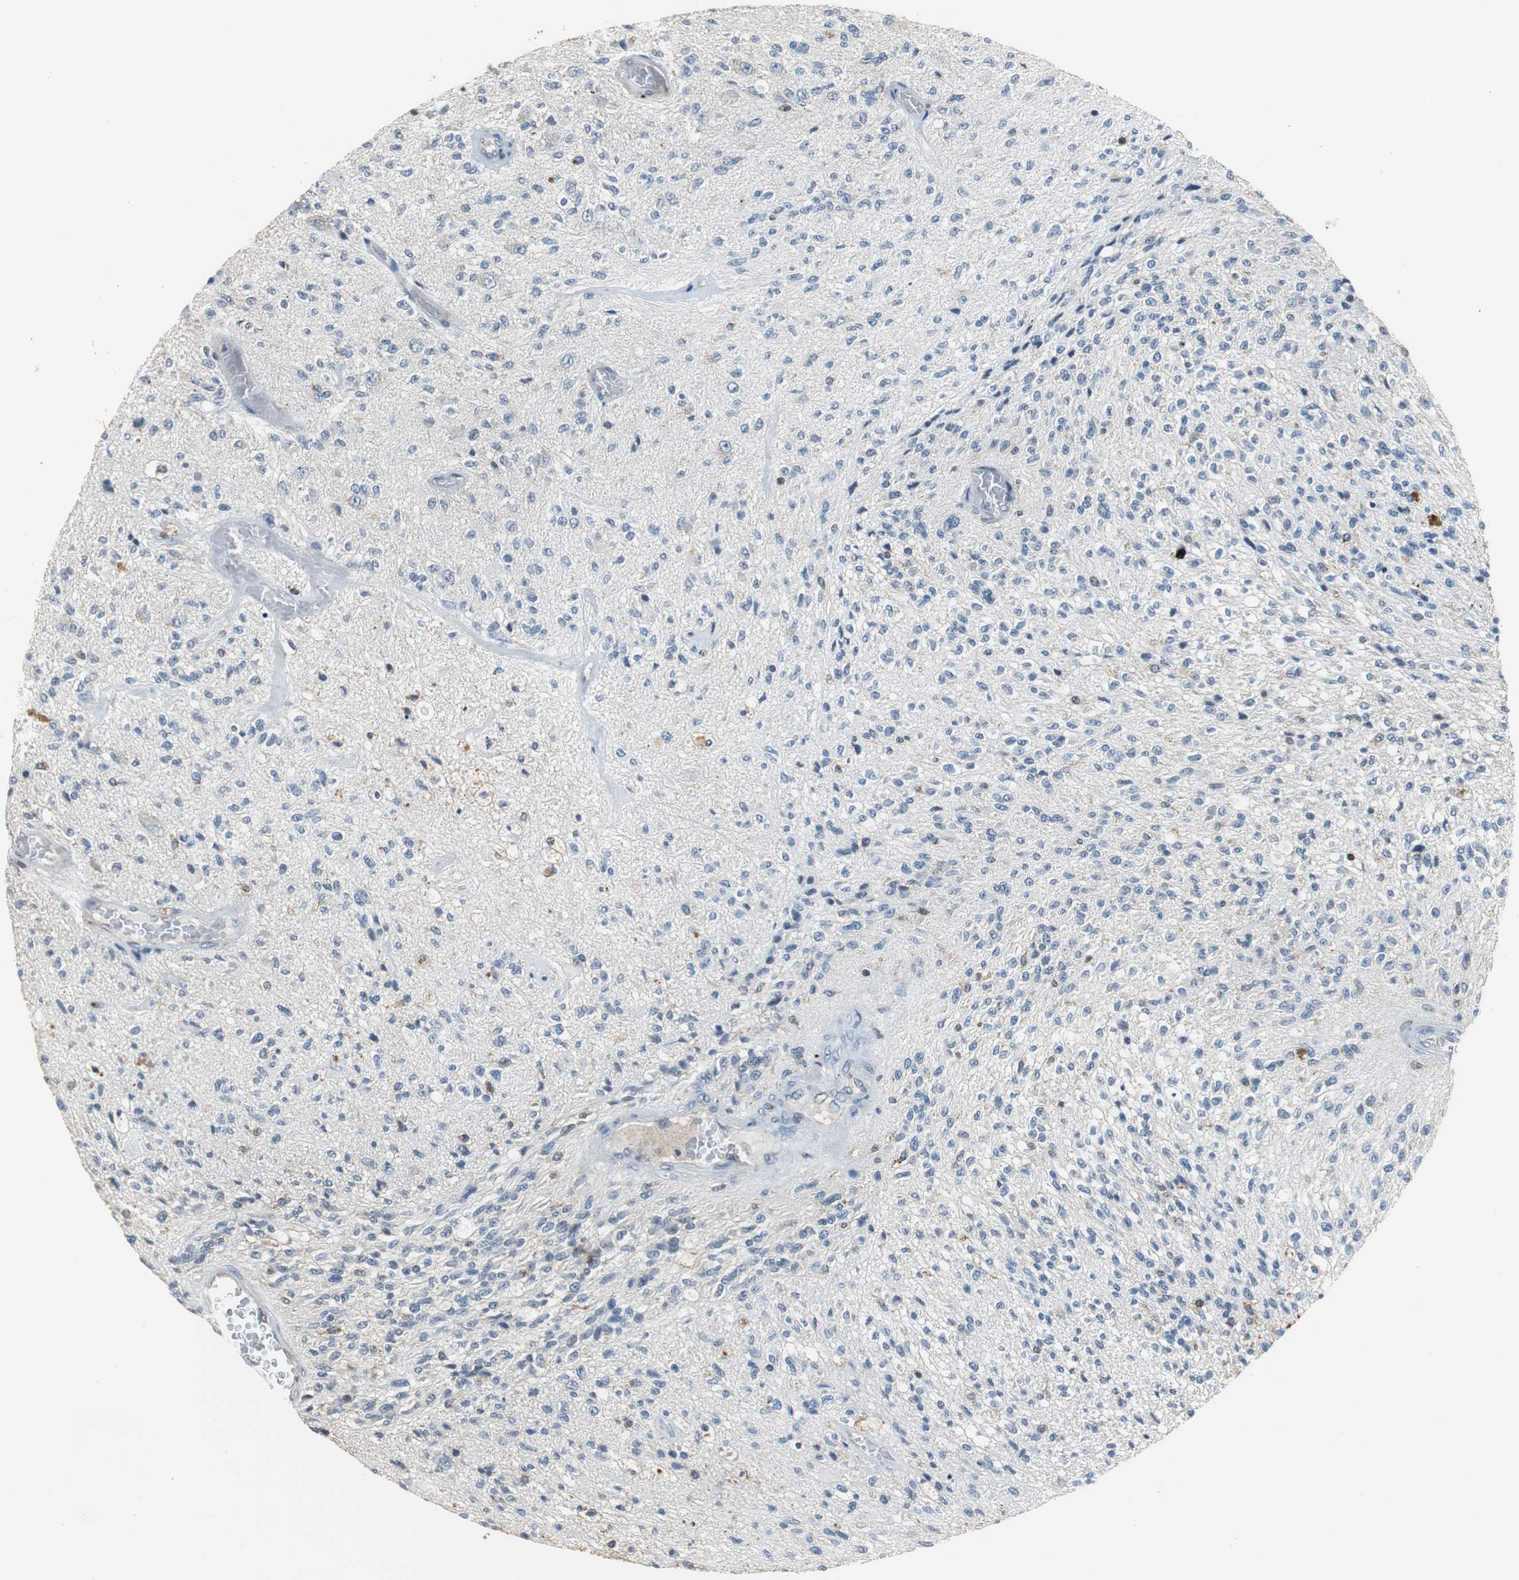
{"staining": {"intensity": "negative", "quantity": "none", "location": "none"}, "tissue": "glioma", "cell_type": "Tumor cells", "image_type": "cancer", "snomed": [{"axis": "morphology", "description": "Normal tissue, NOS"}, {"axis": "morphology", "description": "Glioma, malignant, High grade"}, {"axis": "topography", "description": "Cerebral cortex"}], "caption": "Malignant glioma (high-grade) was stained to show a protein in brown. There is no significant positivity in tumor cells.", "gene": "GSDMD", "patient": {"sex": "male", "age": 77}}